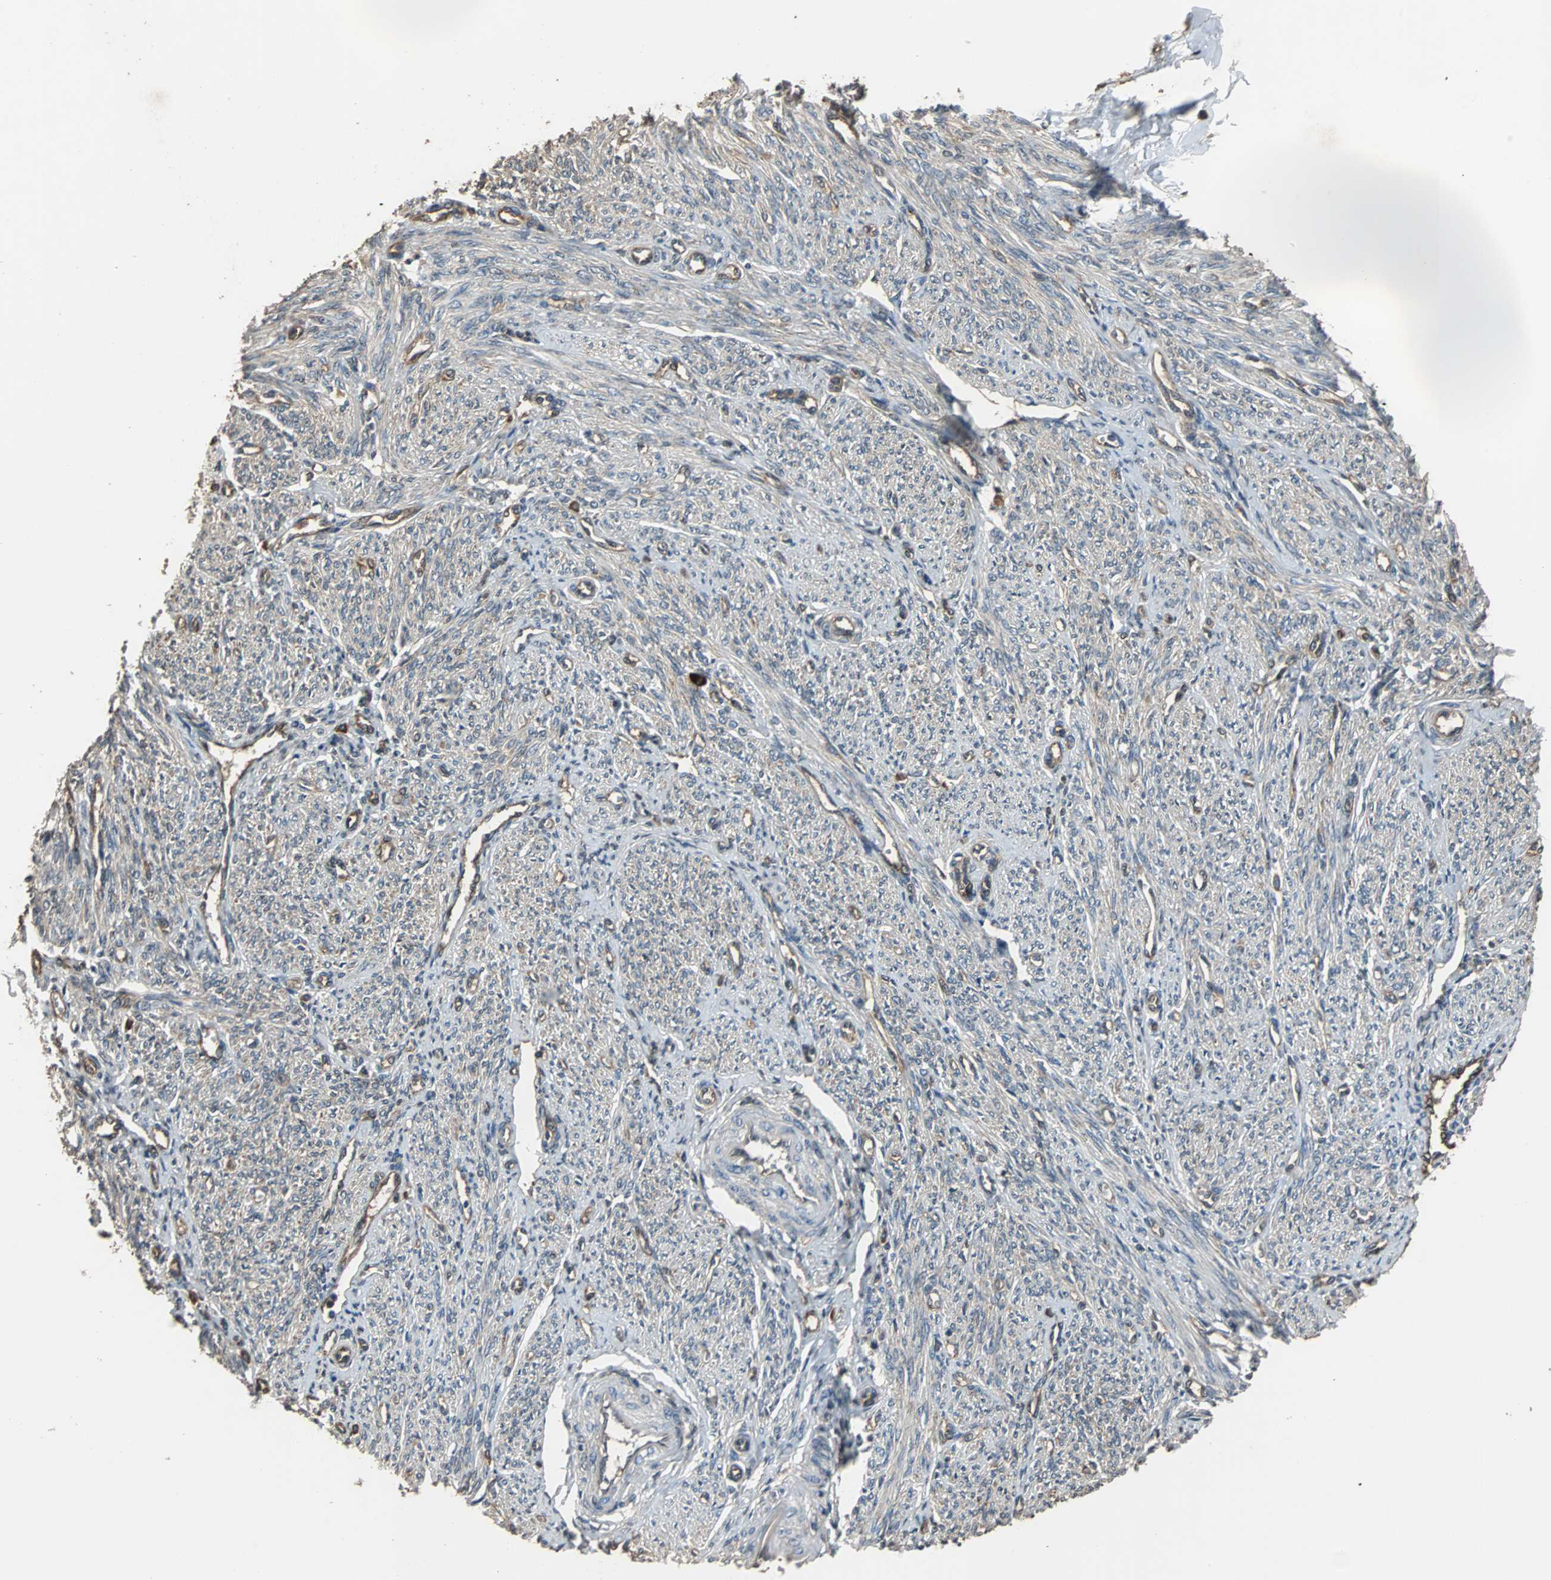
{"staining": {"intensity": "weak", "quantity": "25%-75%", "location": "cytoplasmic/membranous"}, "tissue": "smooth muscle", "cell_type": "Smooth muscle cells", "image_type": "normal", "snomed": [{"axis": "morphology", "description": "Normal tissue, NOS"}, {"axis": "topography", "description": "Smooth muscle"}], "caption": "Human smooth muscle stained for a protein (brown) exhibits weak cytoplasmic/membranous positive staining in approximately 25%-75% of smooth muscle cells.", "gene": "NDRG1", "patient": {"sex": "female", "age": 65}}